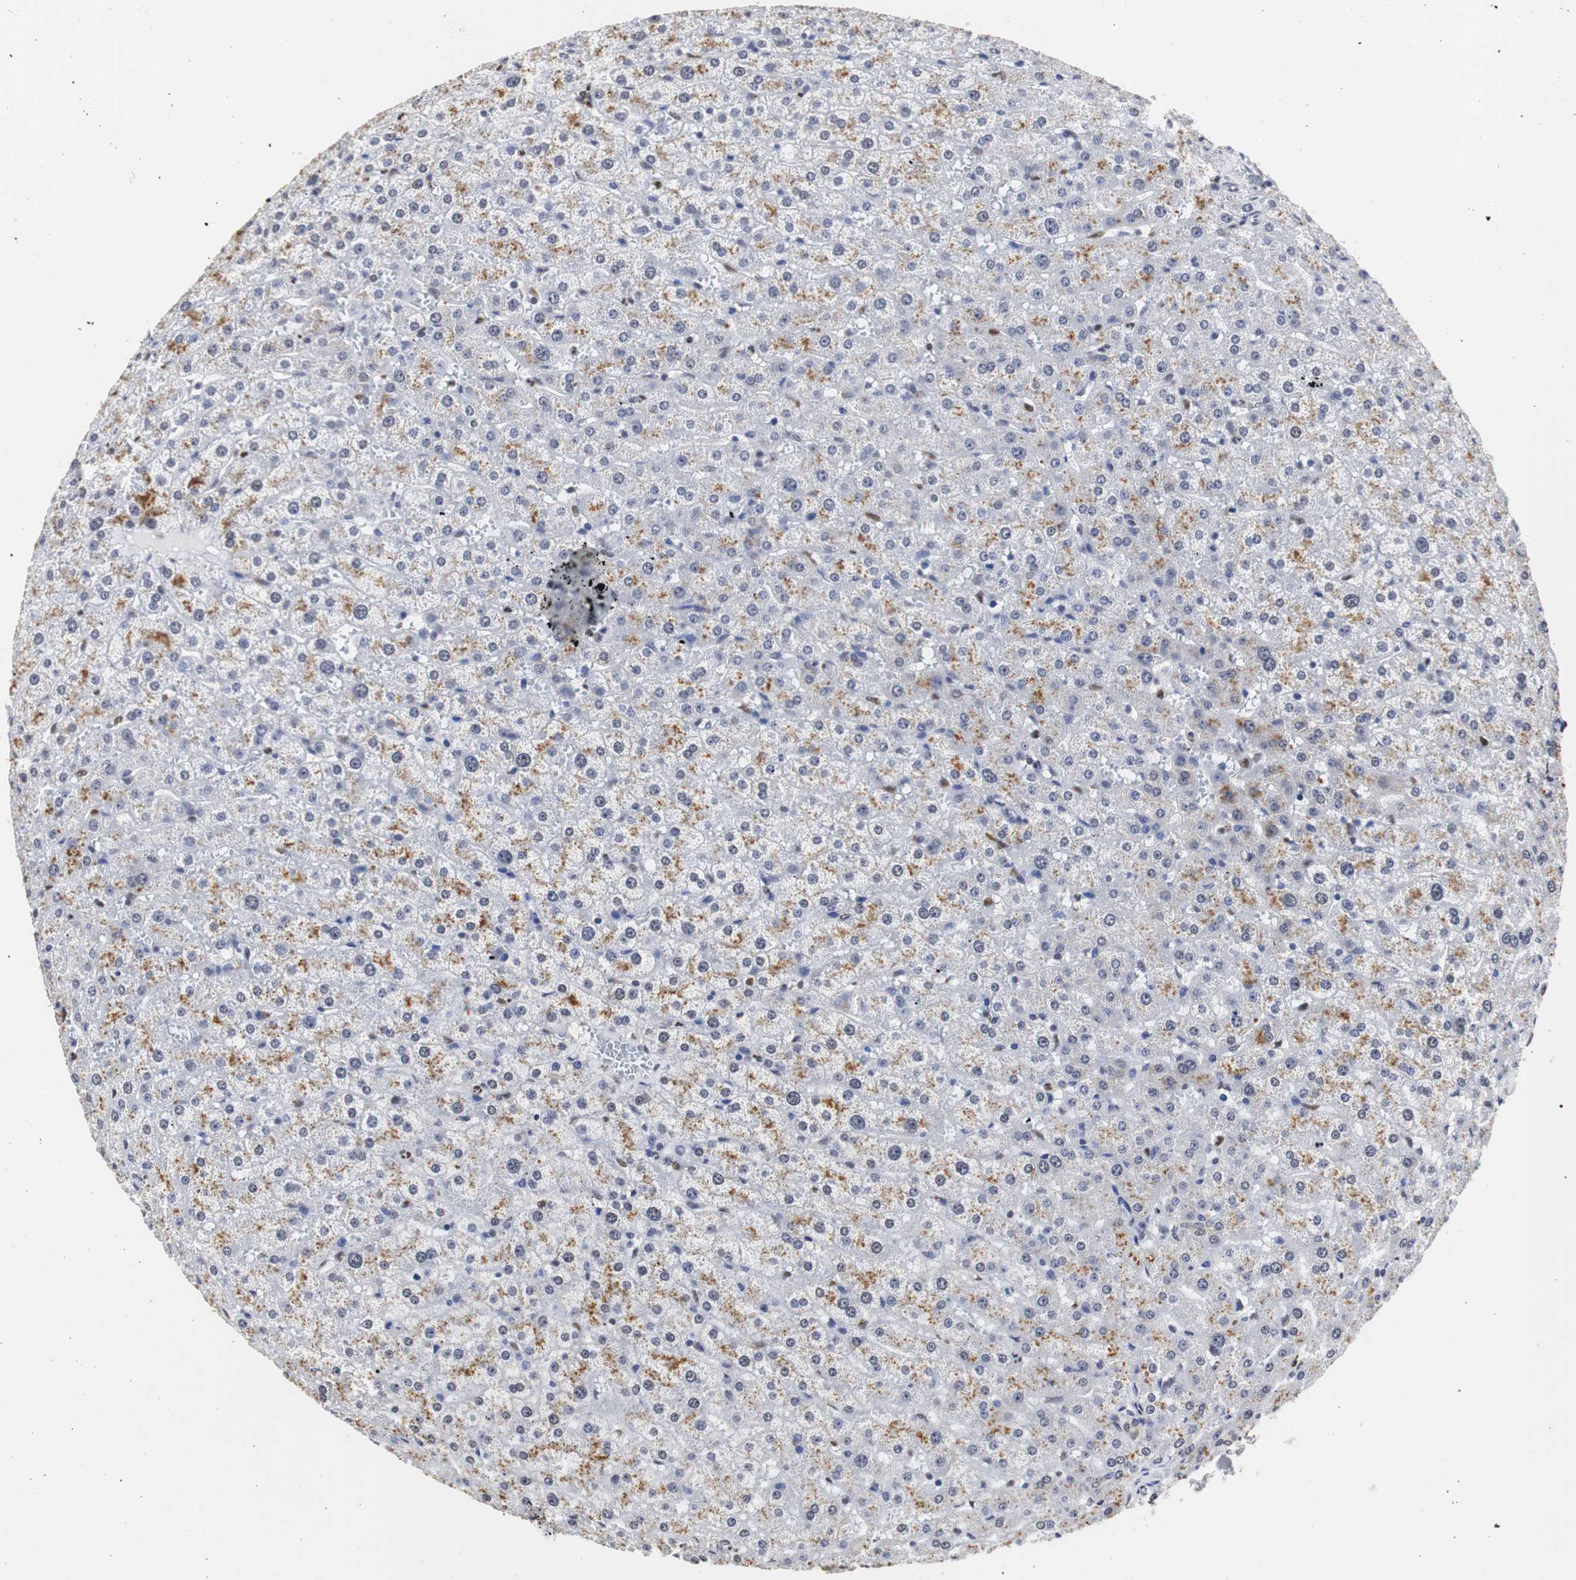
{"staining": {"intensity": "weak", "quantity": ">75%", "location": "cytoplasmic/membranous"}, "tissue": "liver", "cell_type": "Cholangiocytes", "image_type": "normal", "snomed": [{"axis": "morphology", "description": "Normal tissue, NOS"}, {"axis": "morphology", "description": "Fibrosis, NOS"}, {"axis": "topography", "description": "Liver"}], "caption": "A low amount of weak cytoplasmic/membranous staining is seen in approximately >75% of cholangiocytes in benign liver. The staining was performed using DAB to visualize the protein expression in brown, while the nuclei were stained in blue with hematoxylin (Magnification: 20x).", "gene": "ZFC3H1", "patient": {"sex": "female", "age": 29}}